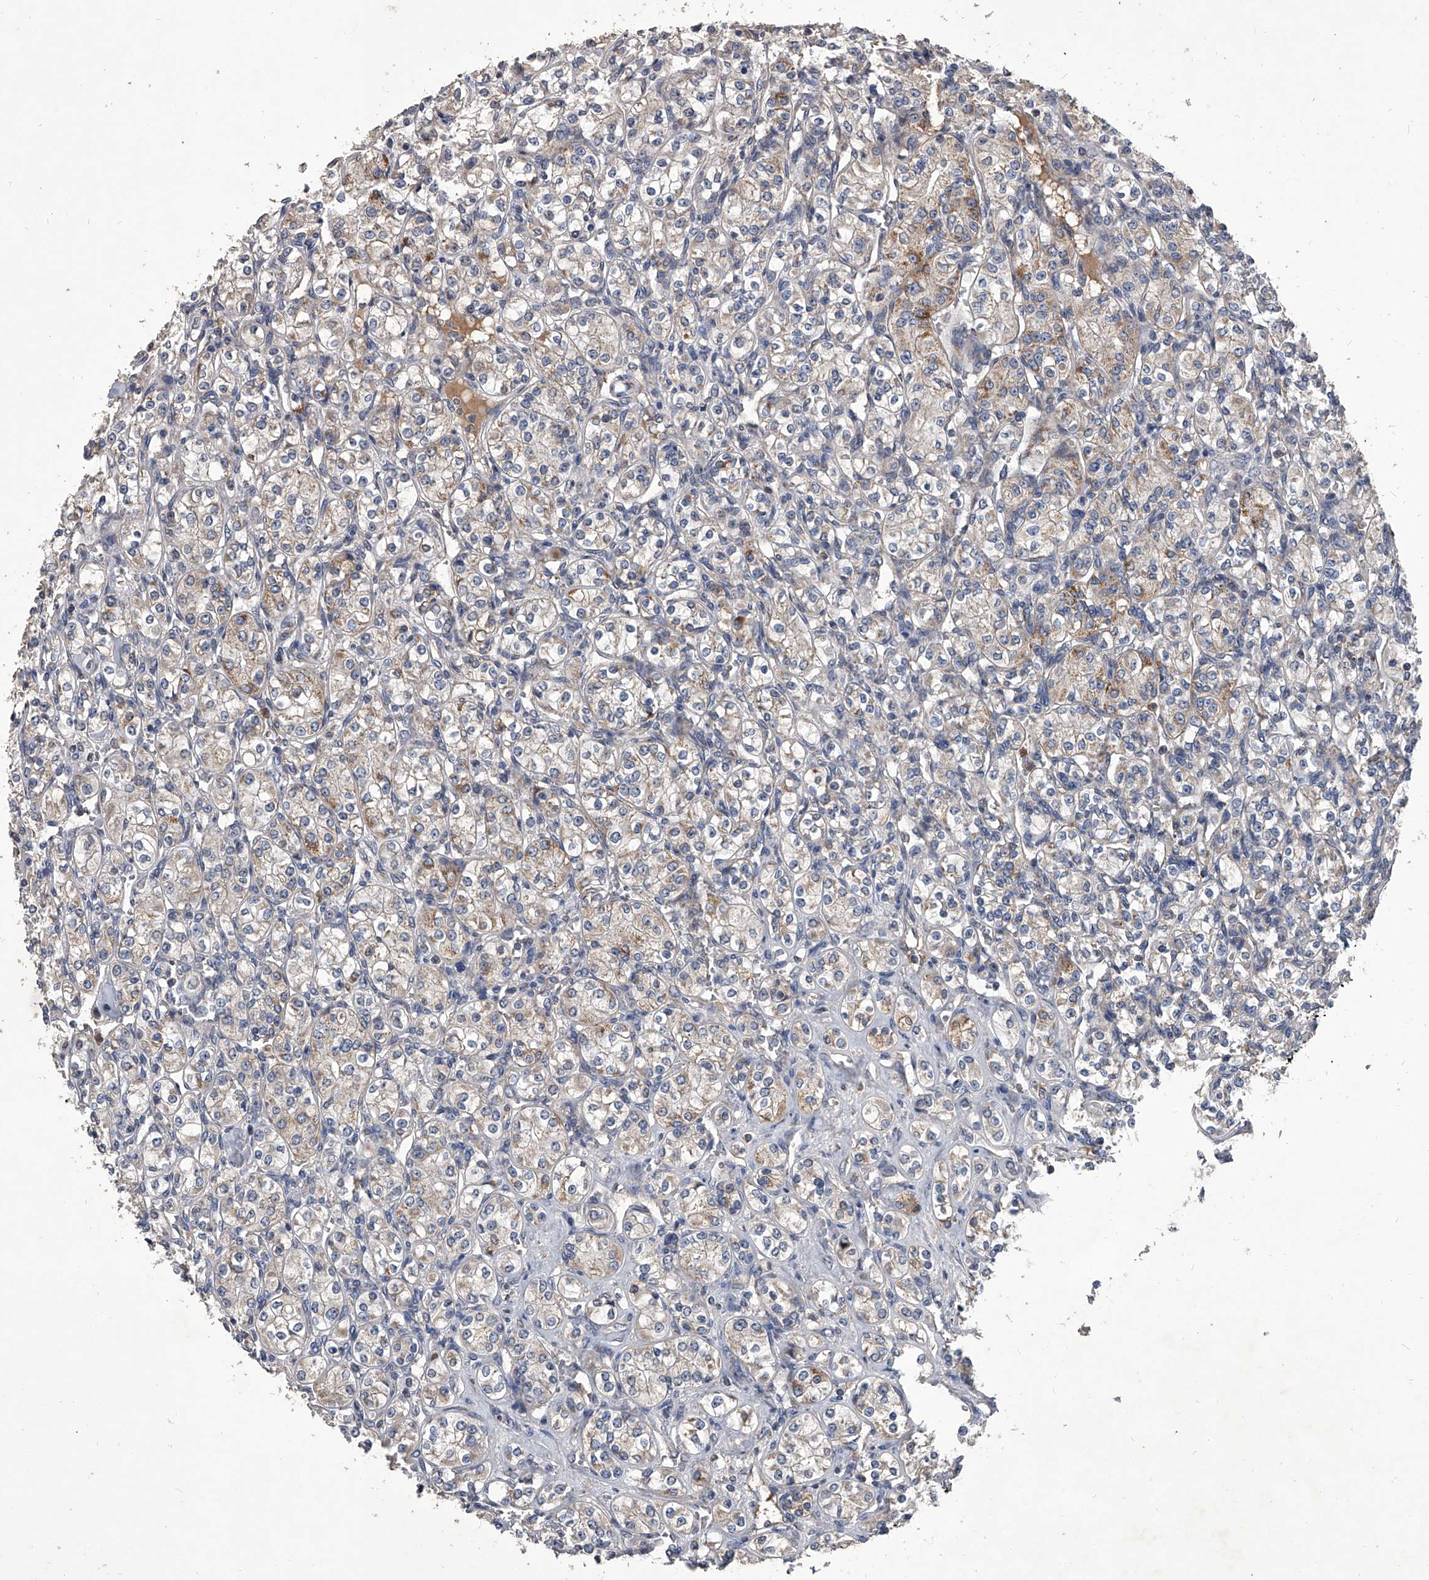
{"staining": {"intensity": "moderate", "quantity": "<25%", "location": "cytoplasmic/membranous"}, "tissue": "renal cancer", "cell_type": "Tumor cells", "image_type": "cancer", "snomed": [{"axis": "morphology", "description": "Adenocarcinoma, NOS"}, {"axis": "topography", "description": "Kidney"}], "caption": "Immunohistochemistry of human renal cancer shows low levels of moderate cytoplasmic/membranous staining in about <25% of tumor cells.", "gene": "NRP1", "patient": {"sex": "male", "age": 77}}